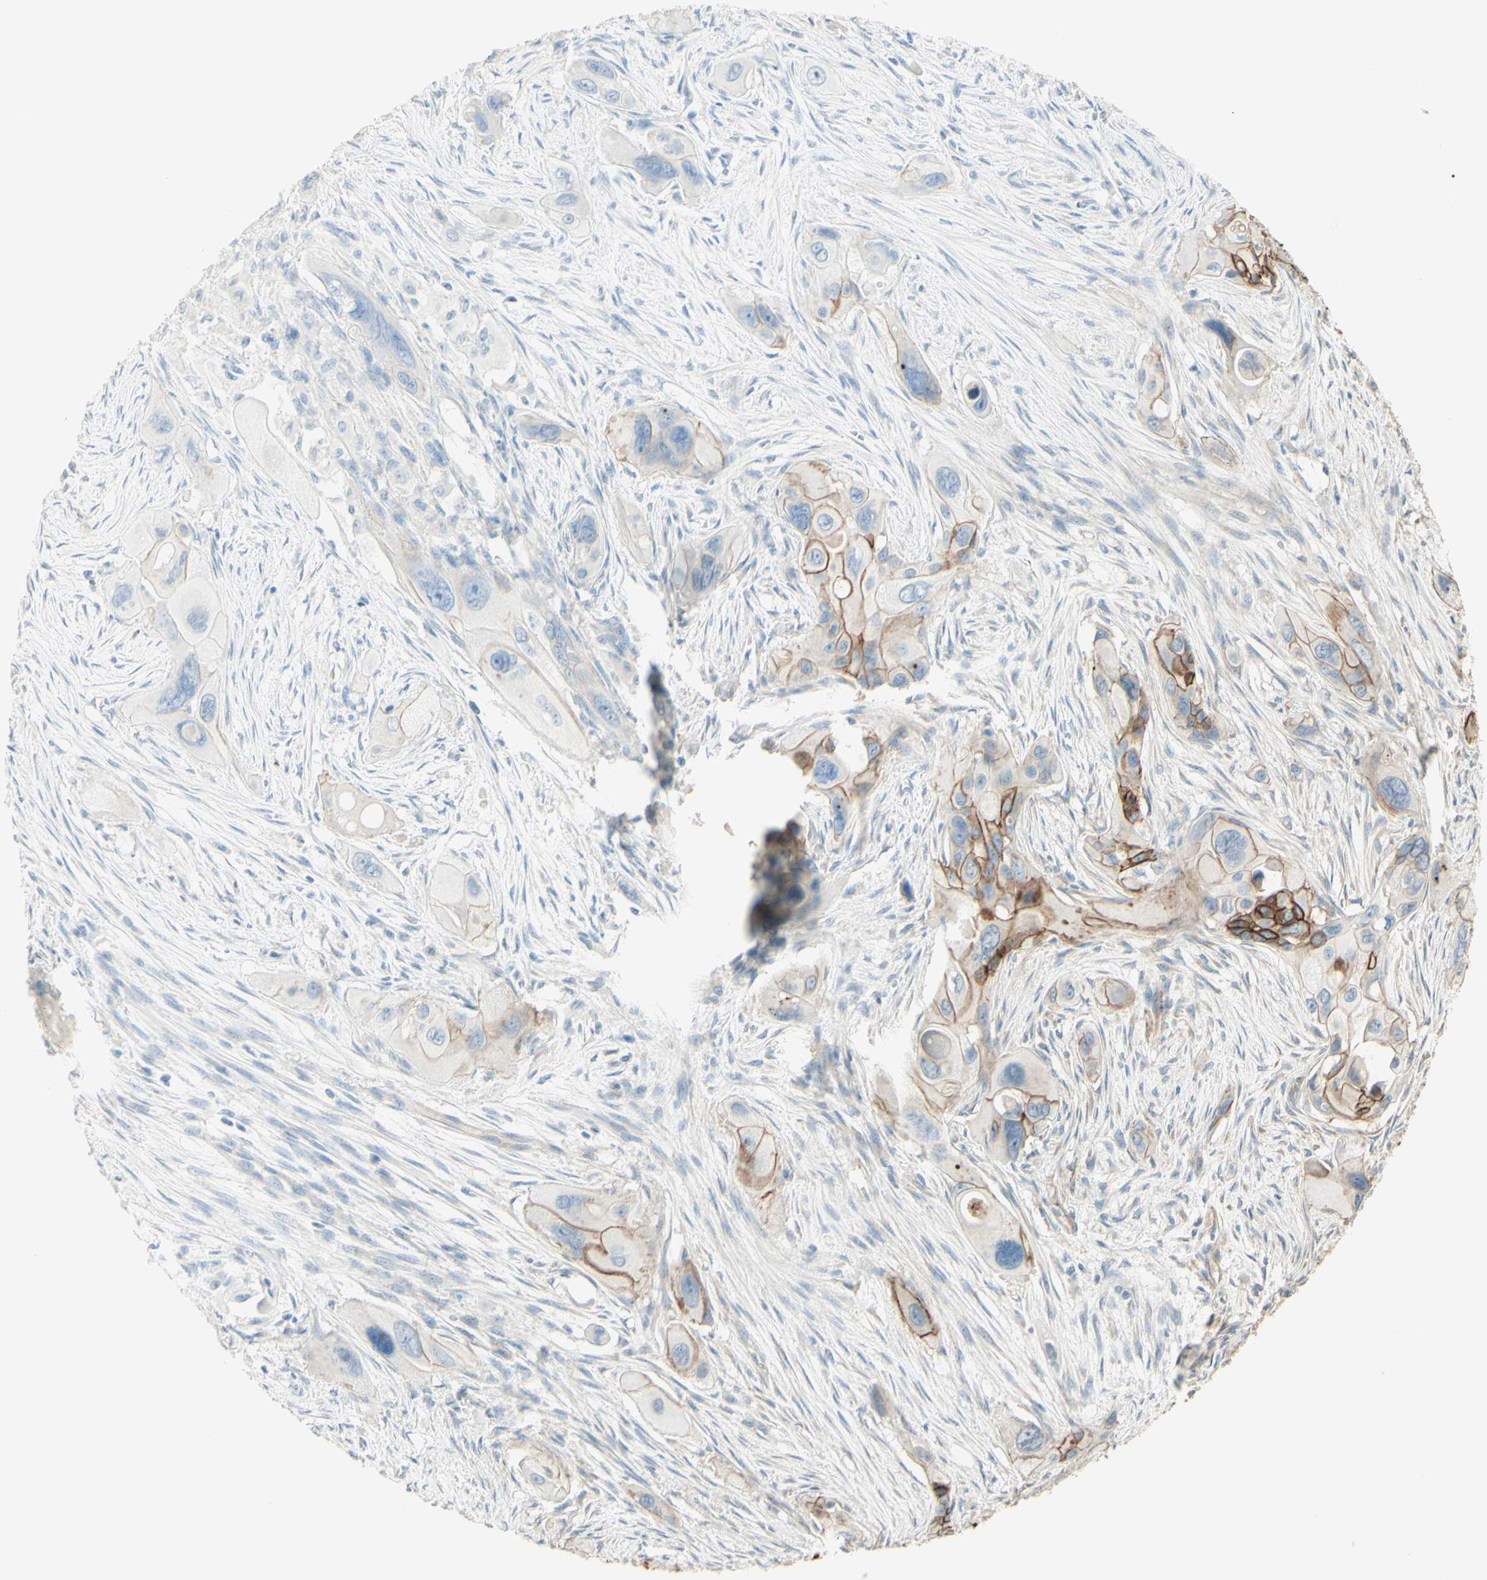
{"staining": {"intensity": "moderate", "quantity": "25%-75%", "location": "cytoplasmic/membranous"}, "tissue": "pancreatic cancer", "cell_type": "Tumor cells", "image_type": "cancer", "snomed": [{"axis": "morphology", "description": "Adenocarcinoma, NOS"}, {"axis": "topography", "description": "Pancreas"}], "caption": "A brown stain labels moderate cytoplasmic/membranous staining of a protein in adenocarcinoma (pancreatic) tumor cells.", "gene": "RNF149", "patient": {"sex": "male", "age": 73}}